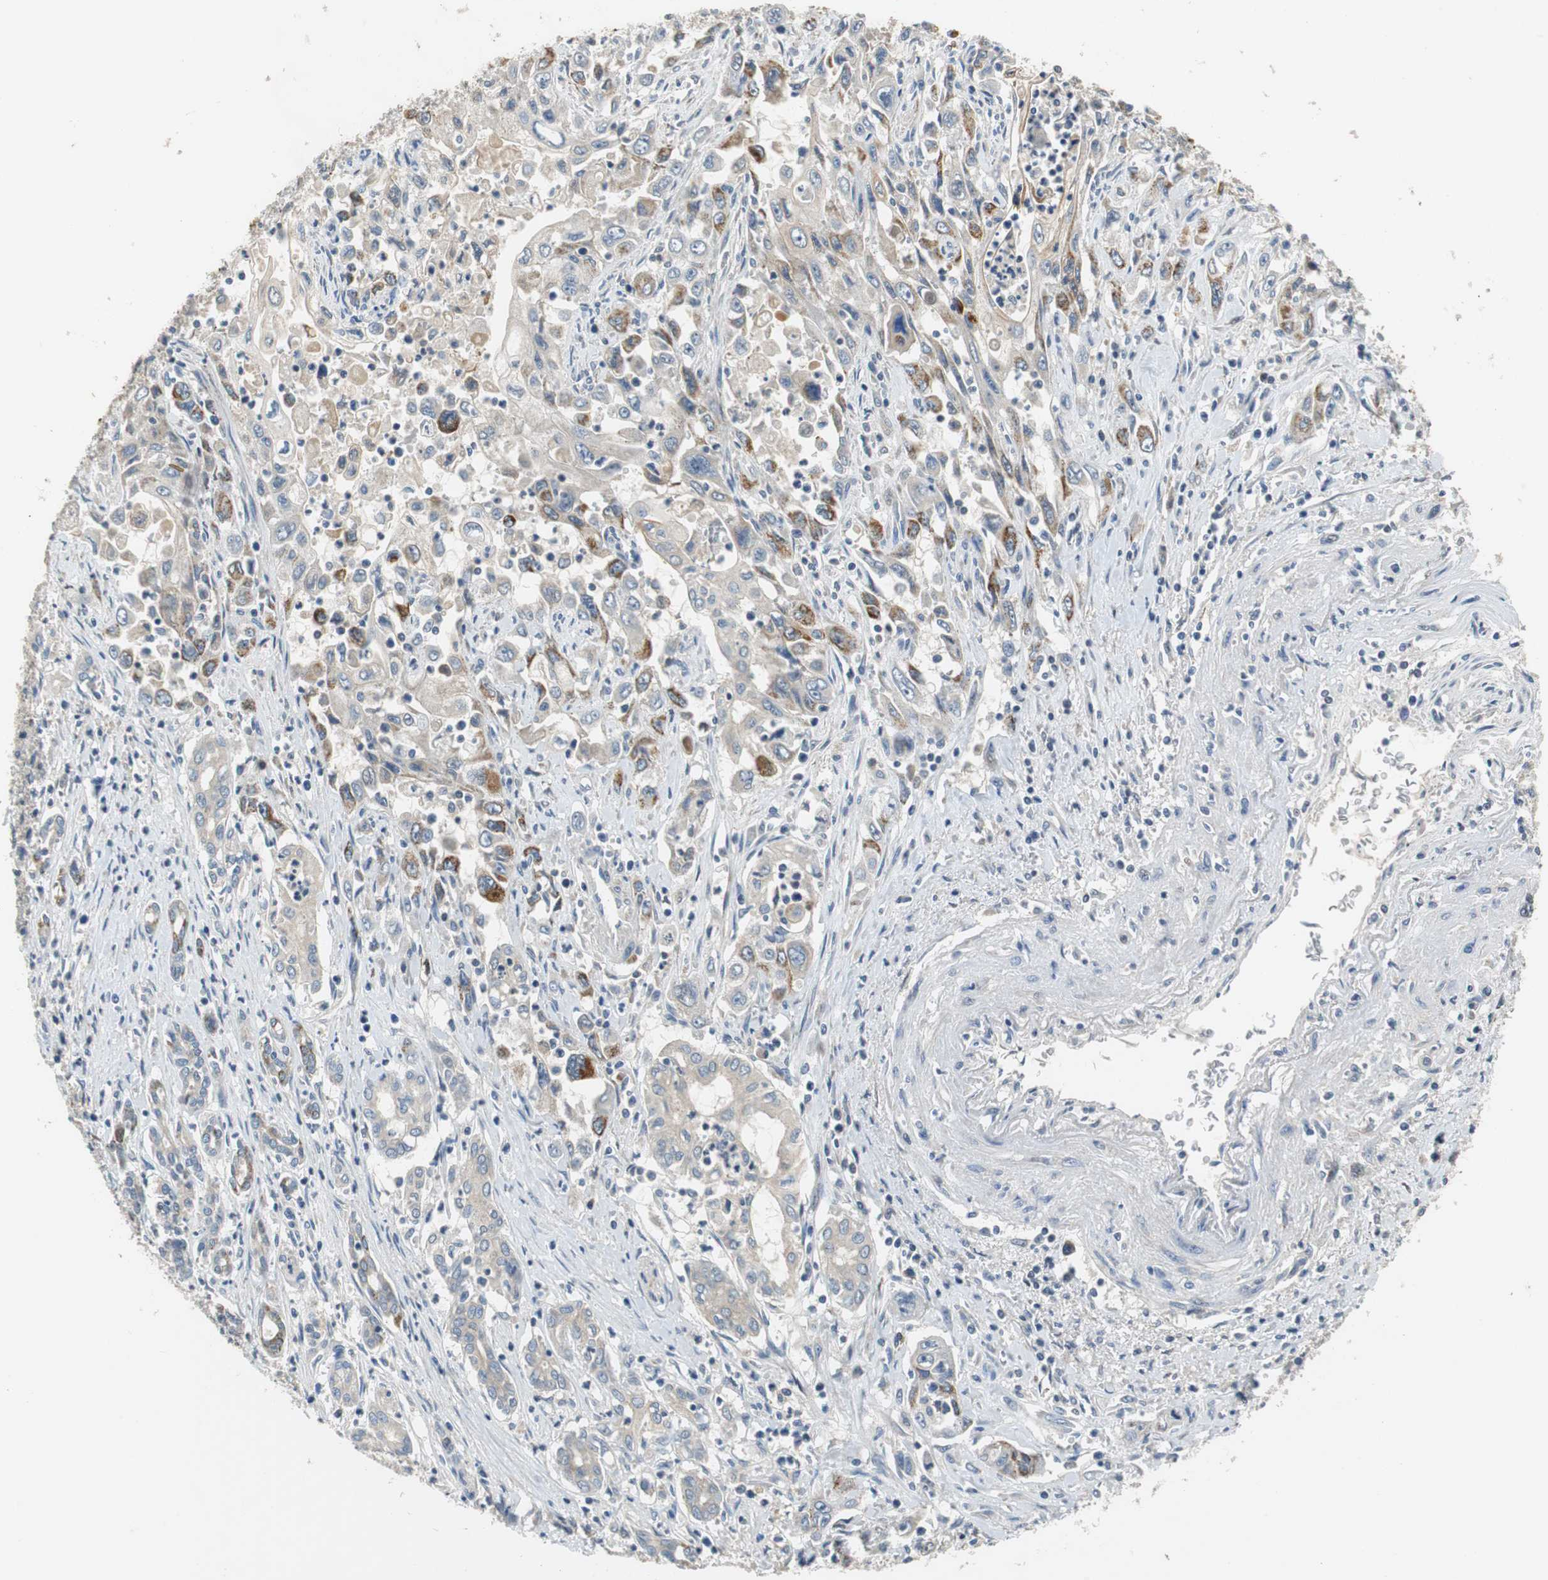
{"staining": {"intensity": "moderate", "quantity": "<25%", "location": "cytoplasmic/membranous"}, "tissue": "pancreatic cancer", "cell_type": "Tumor cells", "image_type": "cancer", "snomed": [{"axis": "morphology", "description": "Adenocarcinoma, NOS"}, {"axis": "topography", "description": "Pancreas"}], "caption": "Immunohistochemical staining of pancreatic cancer (adenocarcinoma) shows low levels of moderate cytoplasmic/membranous staining in about <25% of tumor cells.", "gene": "GLCCI1", "patient": {"sex": "male", "age": 70}}